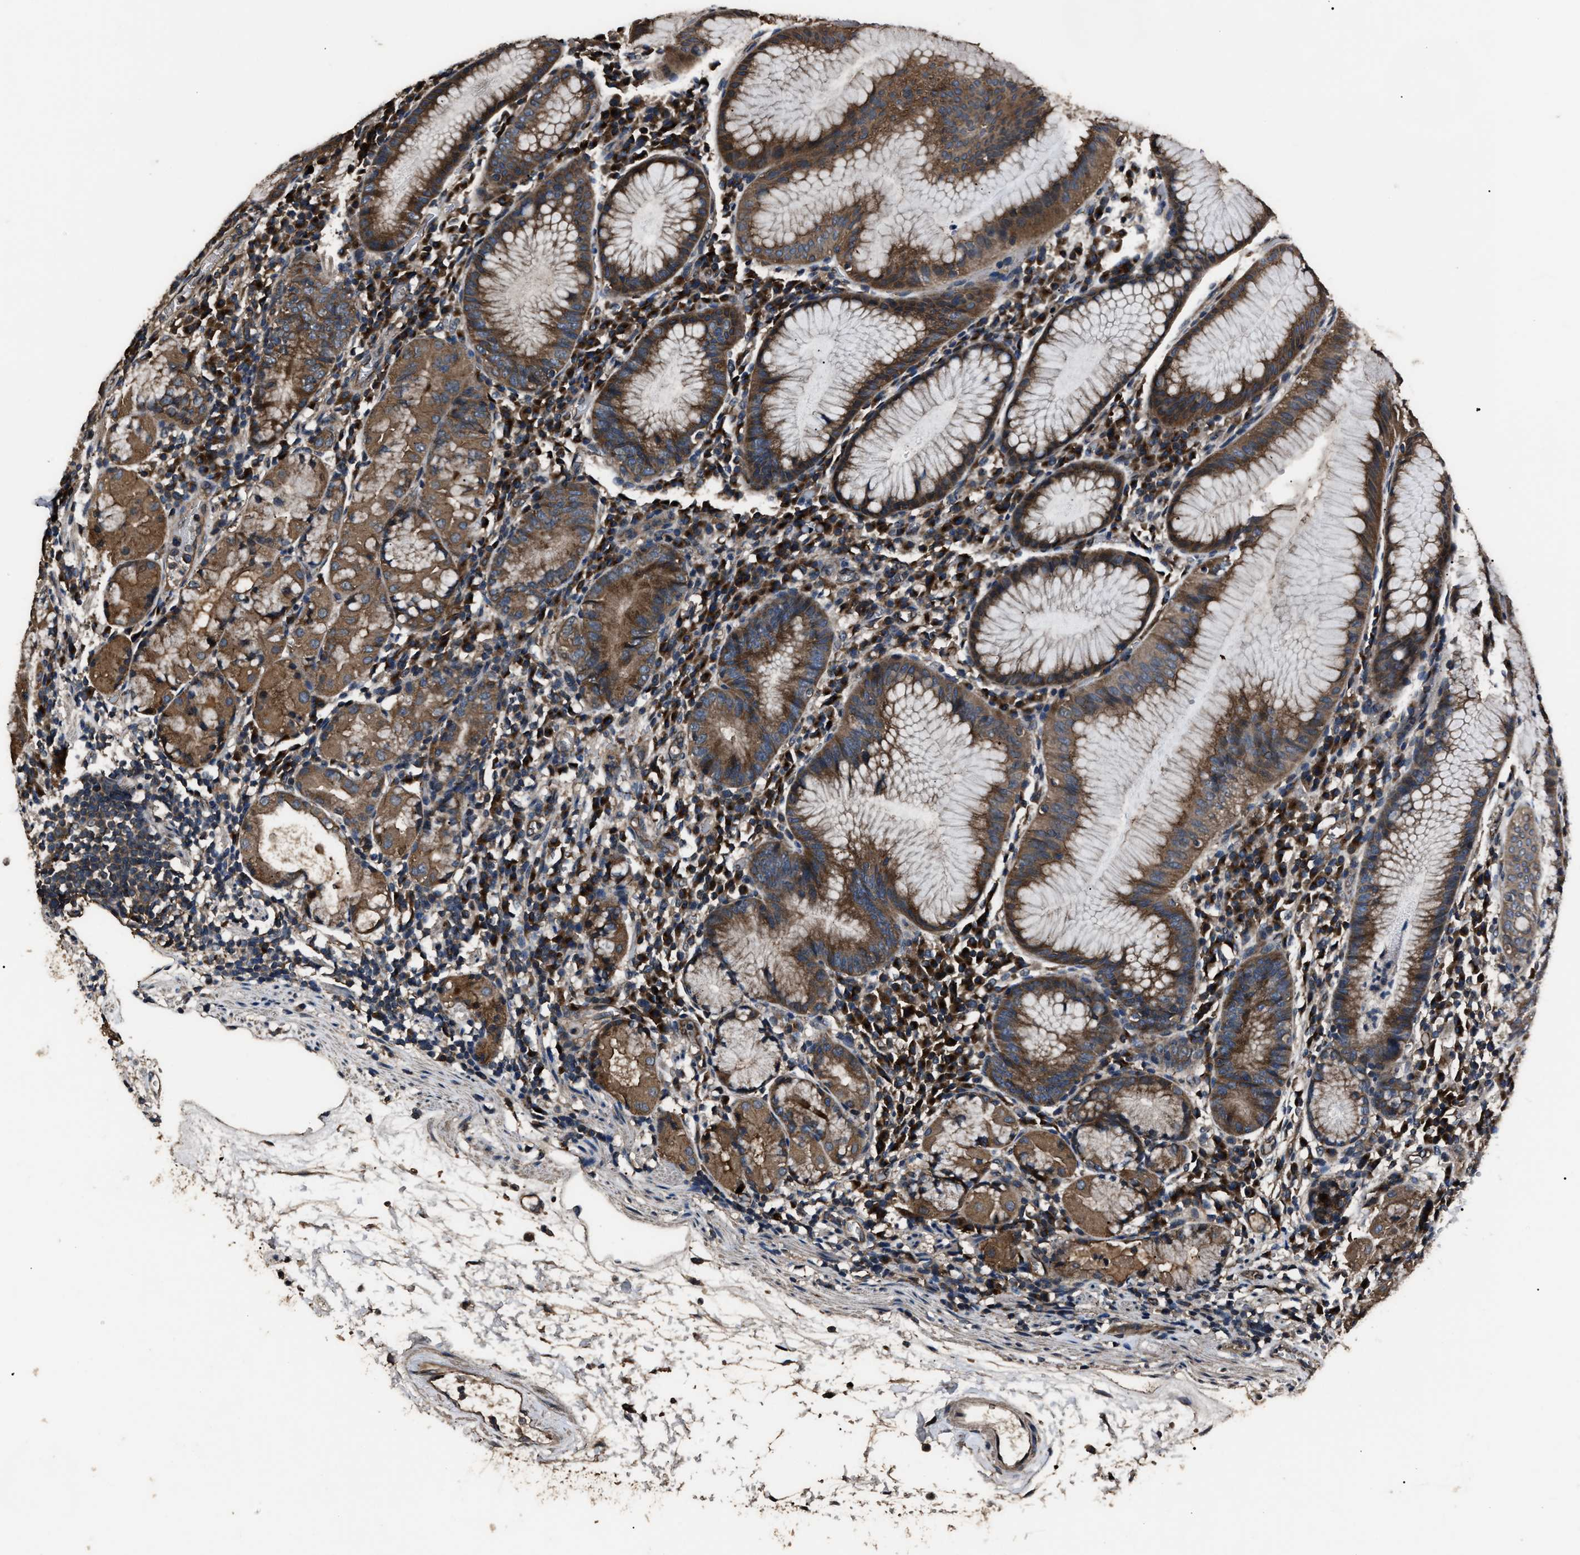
{"staining": {"intensity": "moderate", "quantity": ">75%", "location": "cytoplasmic/membranous"}, "tissue": "stomach", "cell_type": "Glandular cells", "image_type": "normal", "snomed": [{"axis": "morphology", "description": "Normal tissue, NOS"}, {"axis": "topography", "description": "Stomach"}, {"axis": "topography", "description": "Stomach, lower"}], "caption": "Brown immunohistochemical staining in unremarkable stomach demonstrates moderate cytoplasmic/membranous staining in about >75% of glandular cells. The protein is shown in brown color, while the nuclei are stained blue.", "gene": "RNF216", "patient": {"sex": "female", "age": 75}}